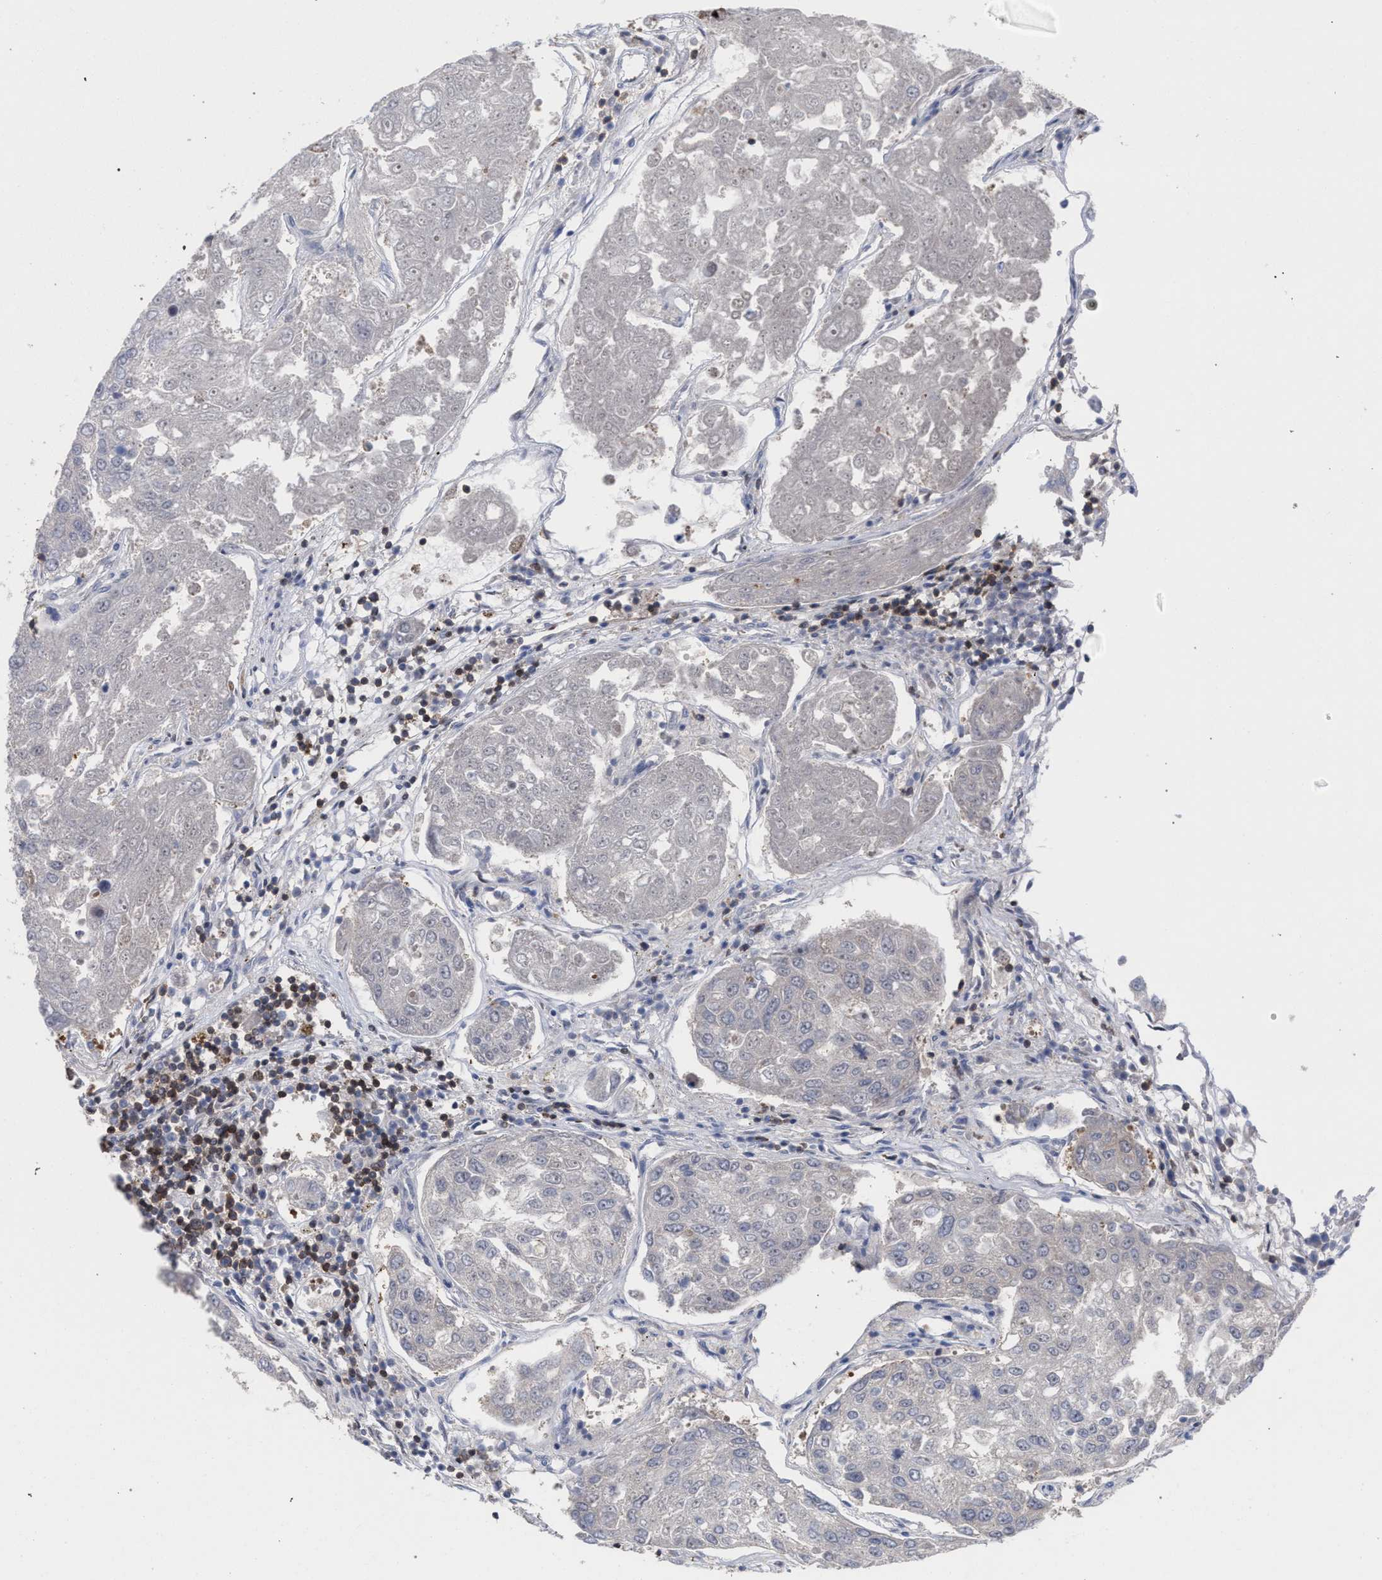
{"staining": {"intensity": "negative", "quantity": "none", "location": "none"}, "tissue": "urothelial cancer", "cell_type": "Tumor cells", "image_type": "cancer", "snomed": [{"axis": "morphology", "description": "Urothelial carcinoma, High grade"}, {"axis": "topography", "description": "Lymph node"}, {"axis": "topography", "description": "Urinary bladder"}], "caption": "Immunohistochemical staining of human urothelial carcinoma (high-grade) displays no significant staining in tumor cells.", "gene": "SCAF4", "patient": {"sex": "male", "age": 51}}